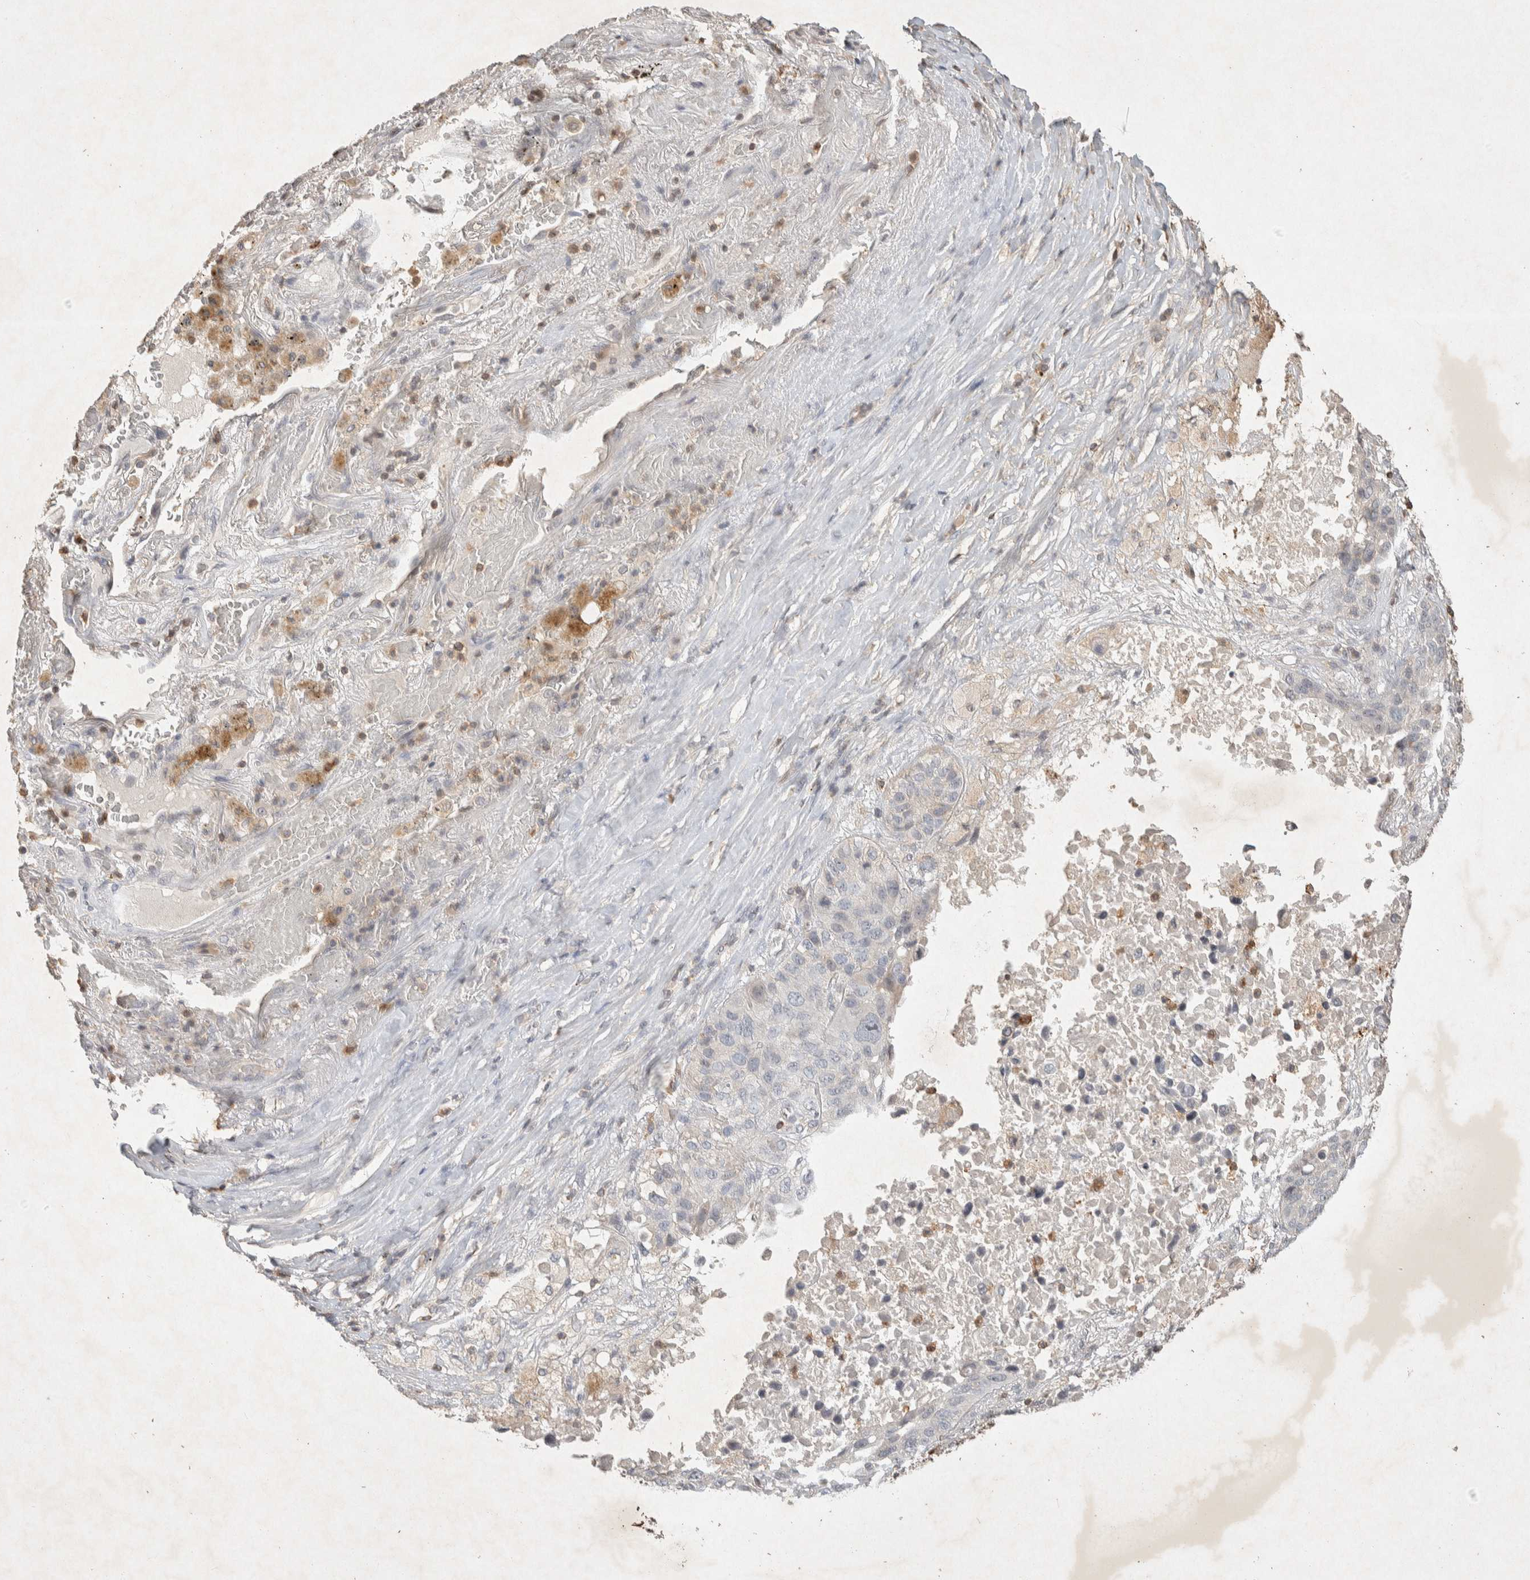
{"staining": {"intensity": "negative", "quantity": "none", "location": "none"}, "tissue": "lung cancer", "cell_type": "Tumor cells", "image_type": "cancer", "snomed": [{"axis": "morphology", "description": "Squamous cell carcinoma, NOS"}, {"axis": "topography", "description": "Lung"}], "caption": "DAB (3,3'-diaminobenzidine) immunohistochemical staining of human squamous cell carcinoma (lung) exhibits no significant positivity in tumor cells. (Brightfield microscopy of DAB (3,3'-diaminobenzidine) IHC at high magnification).", "gene": "RAC2", "patient": {"sex": "male", "age": 57}}